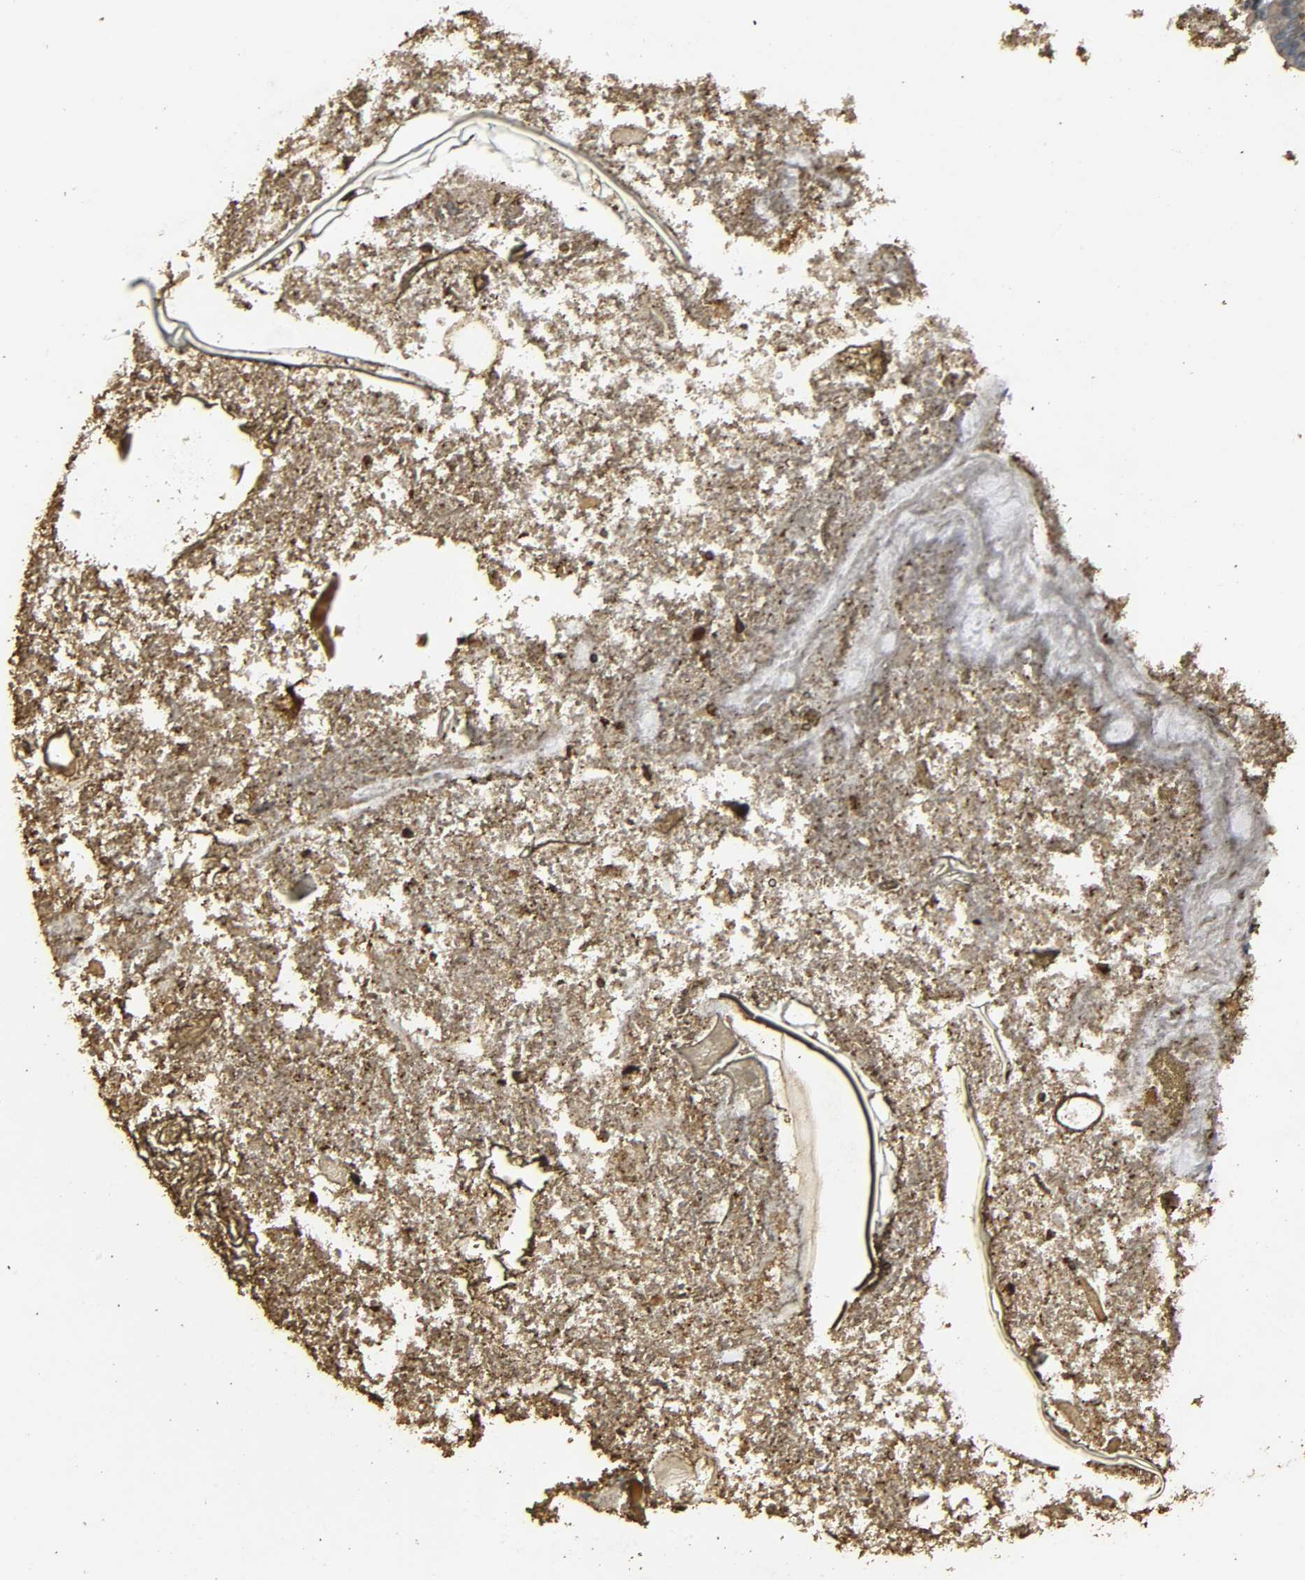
{"staining": {"intensity": "moderate", "quantity": ">75%", "location": "cytoplasmic/membranous"}, "tissue": "appendix", "cell_type": "Glandular cells", "image_type": "normal", "snomed": [{"axis": "morphology", "description": "Normal tissue, NOS"}, {"axis": "topography", "description": "Appendix"}], "caption": "Benign appendix exhibits moderate cytoplasmic/membranous staining in approximately >75% of glandular cells, visualized by immunohistochemistry.", "gene": "DDX6", "patient": {"sex": "female", "age": 10}}